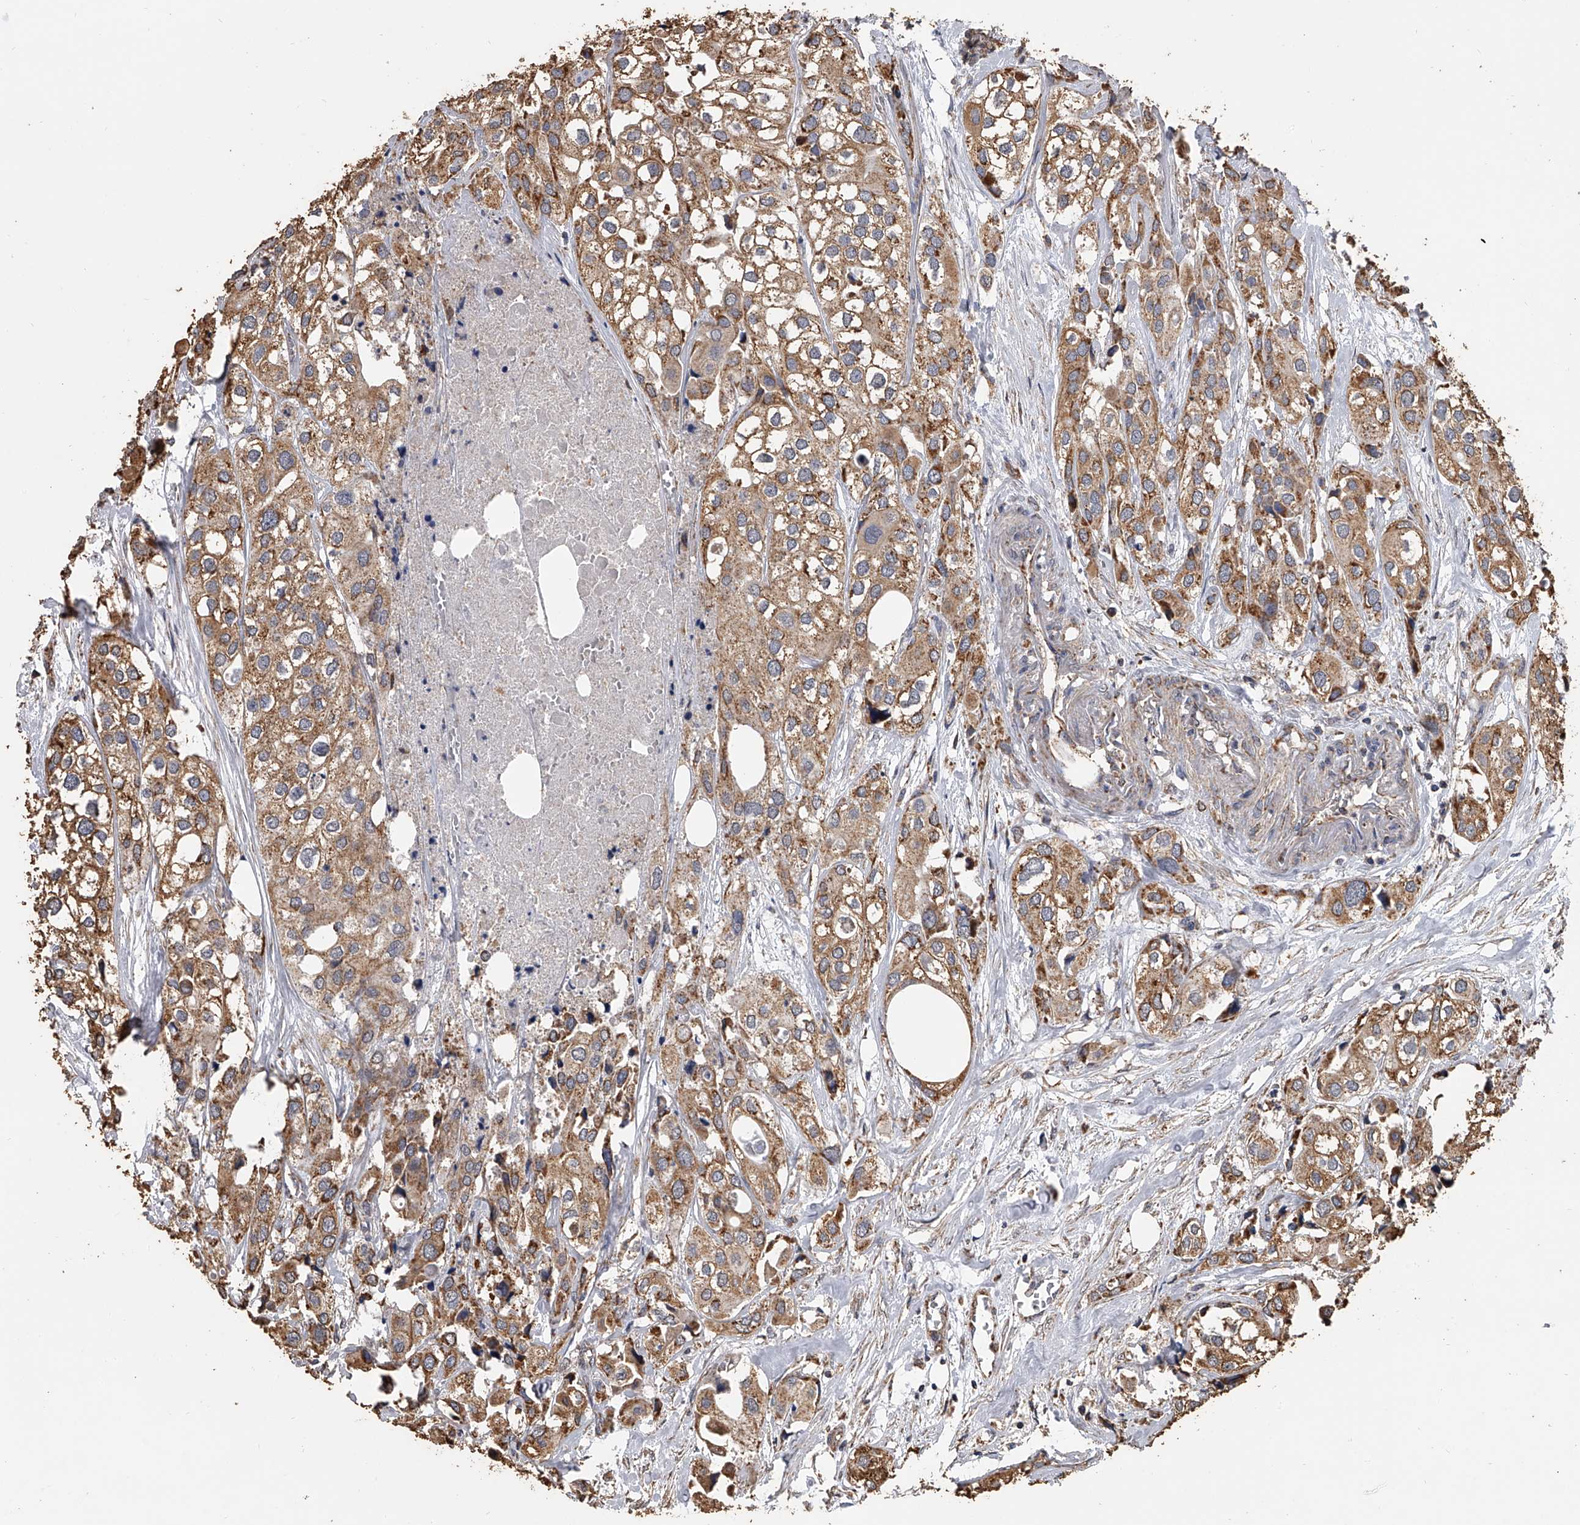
{"staining": {"intensity": "moderate", "quantity": ">75%", "location": "cytoplasmic/membranous"}, "tissue": "urothelial cancer", "cell_type": "Tumor cells", "image_type": "cancer", "snomed": [{"axis": "morphology", "description": "Urothelial carcinoma, High grade"}, {"axis": "topography", "description": "Urinary bladder"}], "caption": "Immunohistochemical staining of human urothelial carcinoma (high-grade) displays moderate cytoplasmic/membranous protein positivity in about >75% of tumor cells.", "gene": "MRPL28", "patient": {"sex": "male", "age": 64}}